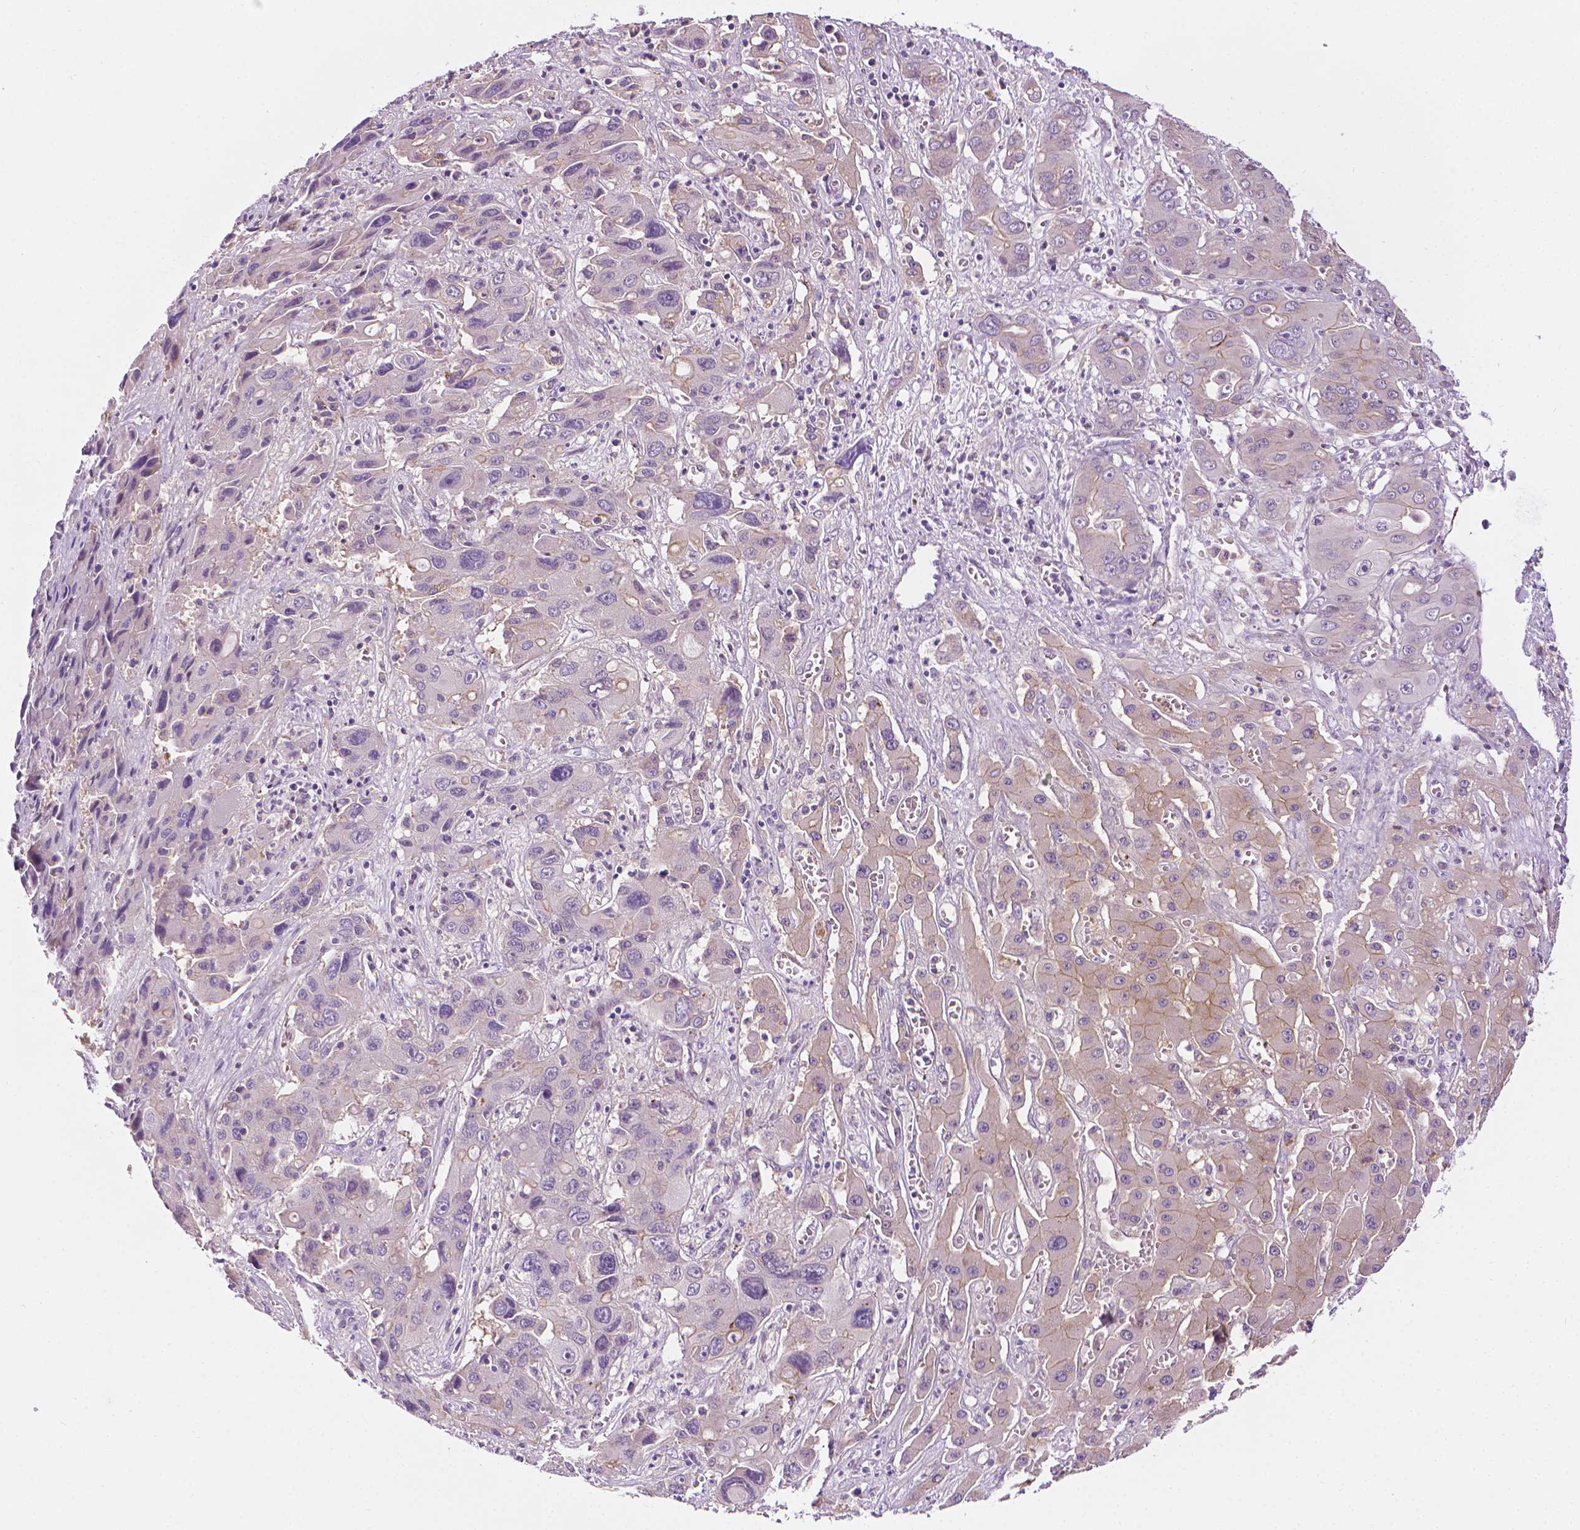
{"staining": {"intensity": "negative", "quantity": "none", "location": "none"}, "tissue": "liver cancer", "cell_type": "Tumor cells", "image_type": "cancer", "snomed": [{"axis": "morphology", "description": "Cholangiocarcinoma"}, {"axis": "topography", "description": "Liver"}], "caption": "DAB immunohistochemical staining of liver cancer (cholangiocarcinoma) displays no significant expression in tumor cells. Nuclei are stained in blue.", "gene": "MCOLN3", "patient": {"sex": "male", "age": 67}}